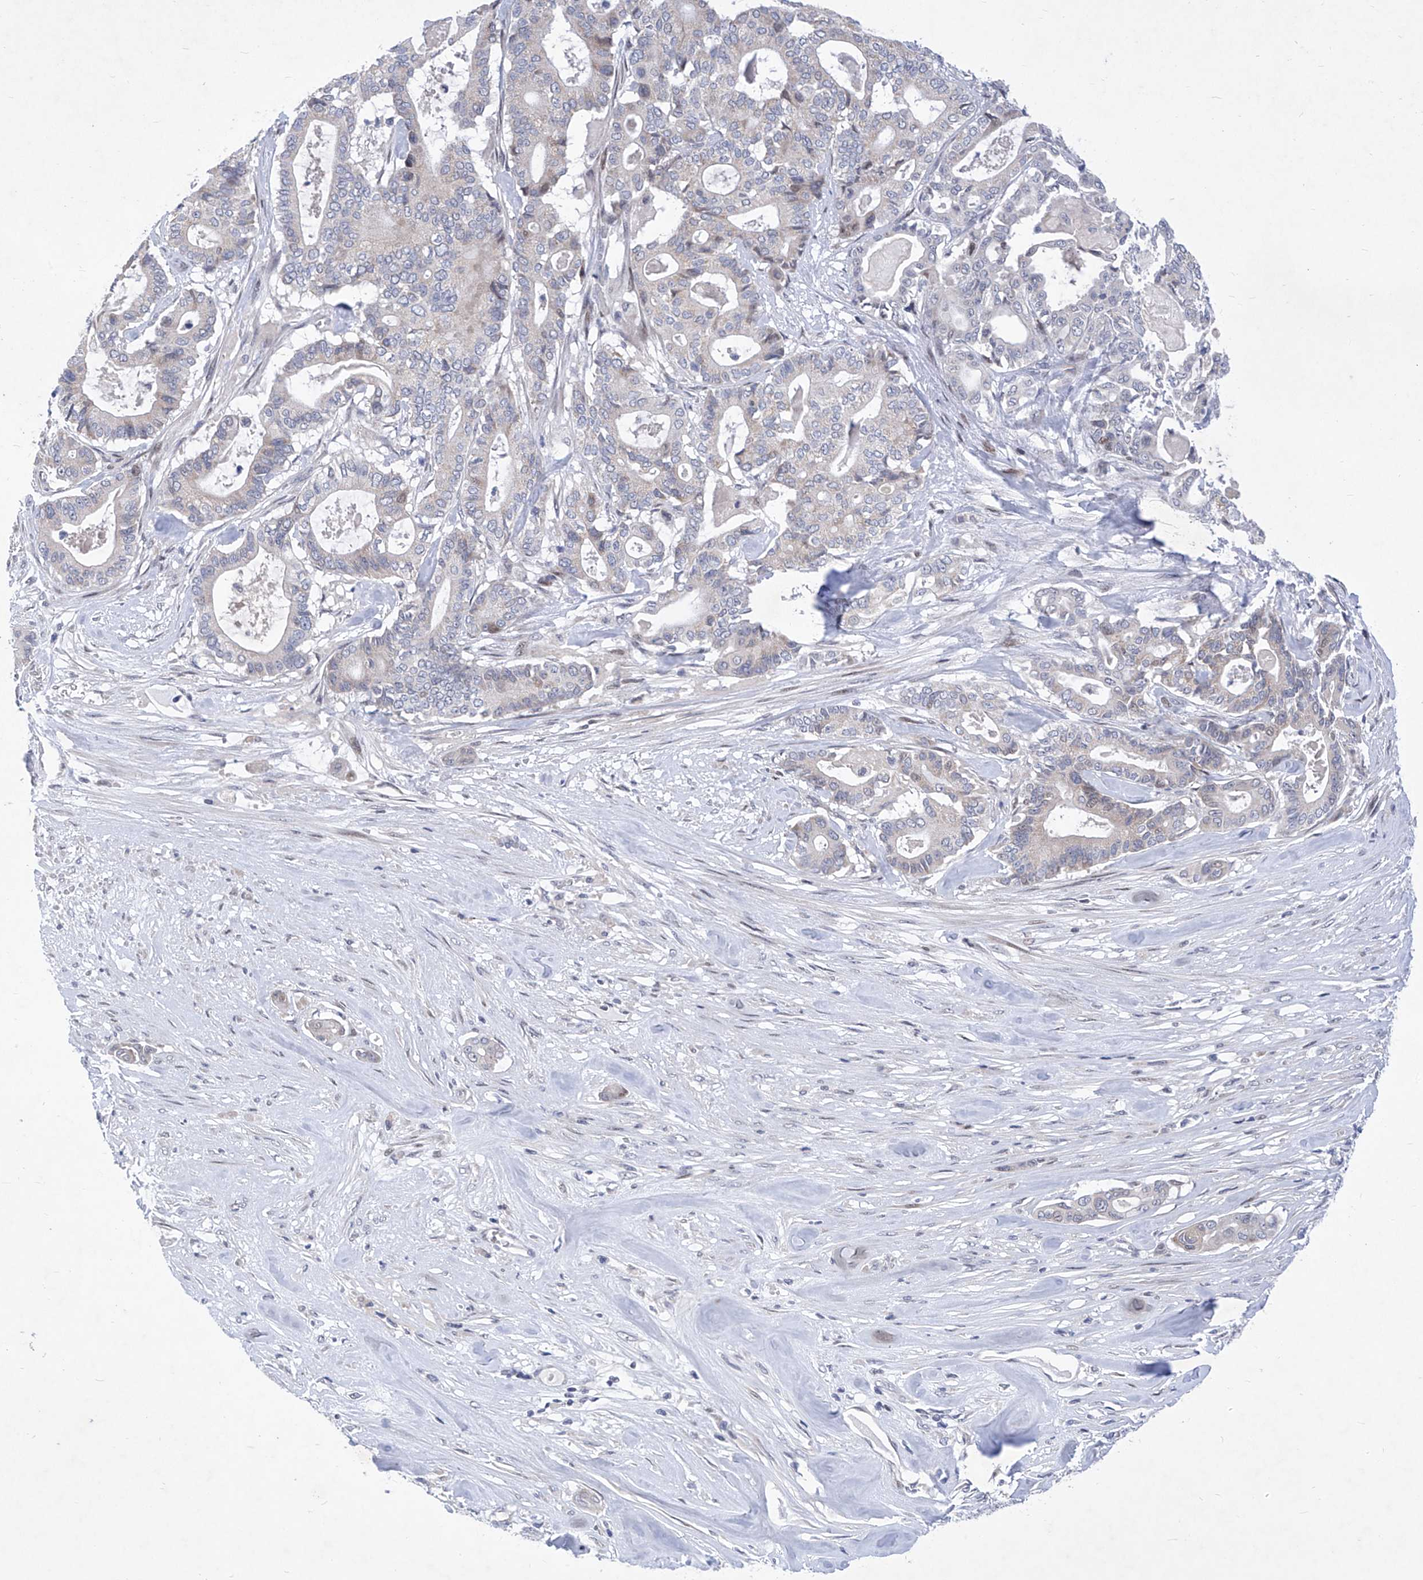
{"staining": {"intensity": "negative", "quantity": "none", "location": "none"}, "tissue": "pancreatic cancer", "cell_type": "Tumor cells", "image_type": "cancer", "snomed": [{"axis": "morphology", "description": "Adenocarcinoma, NOS"}, {"axis": "topography", "description": "Pancreas"}], "caption": "A histopathology image of adenocarcinoma (pancreatic) stained for a protein shows no brown staining in tumor cells. (Immunohistochemistry (ihc), brightfield microscopy, high magnification).", "gene": "NUFIP1", "patient": {"sex": "male", "age": 63}}